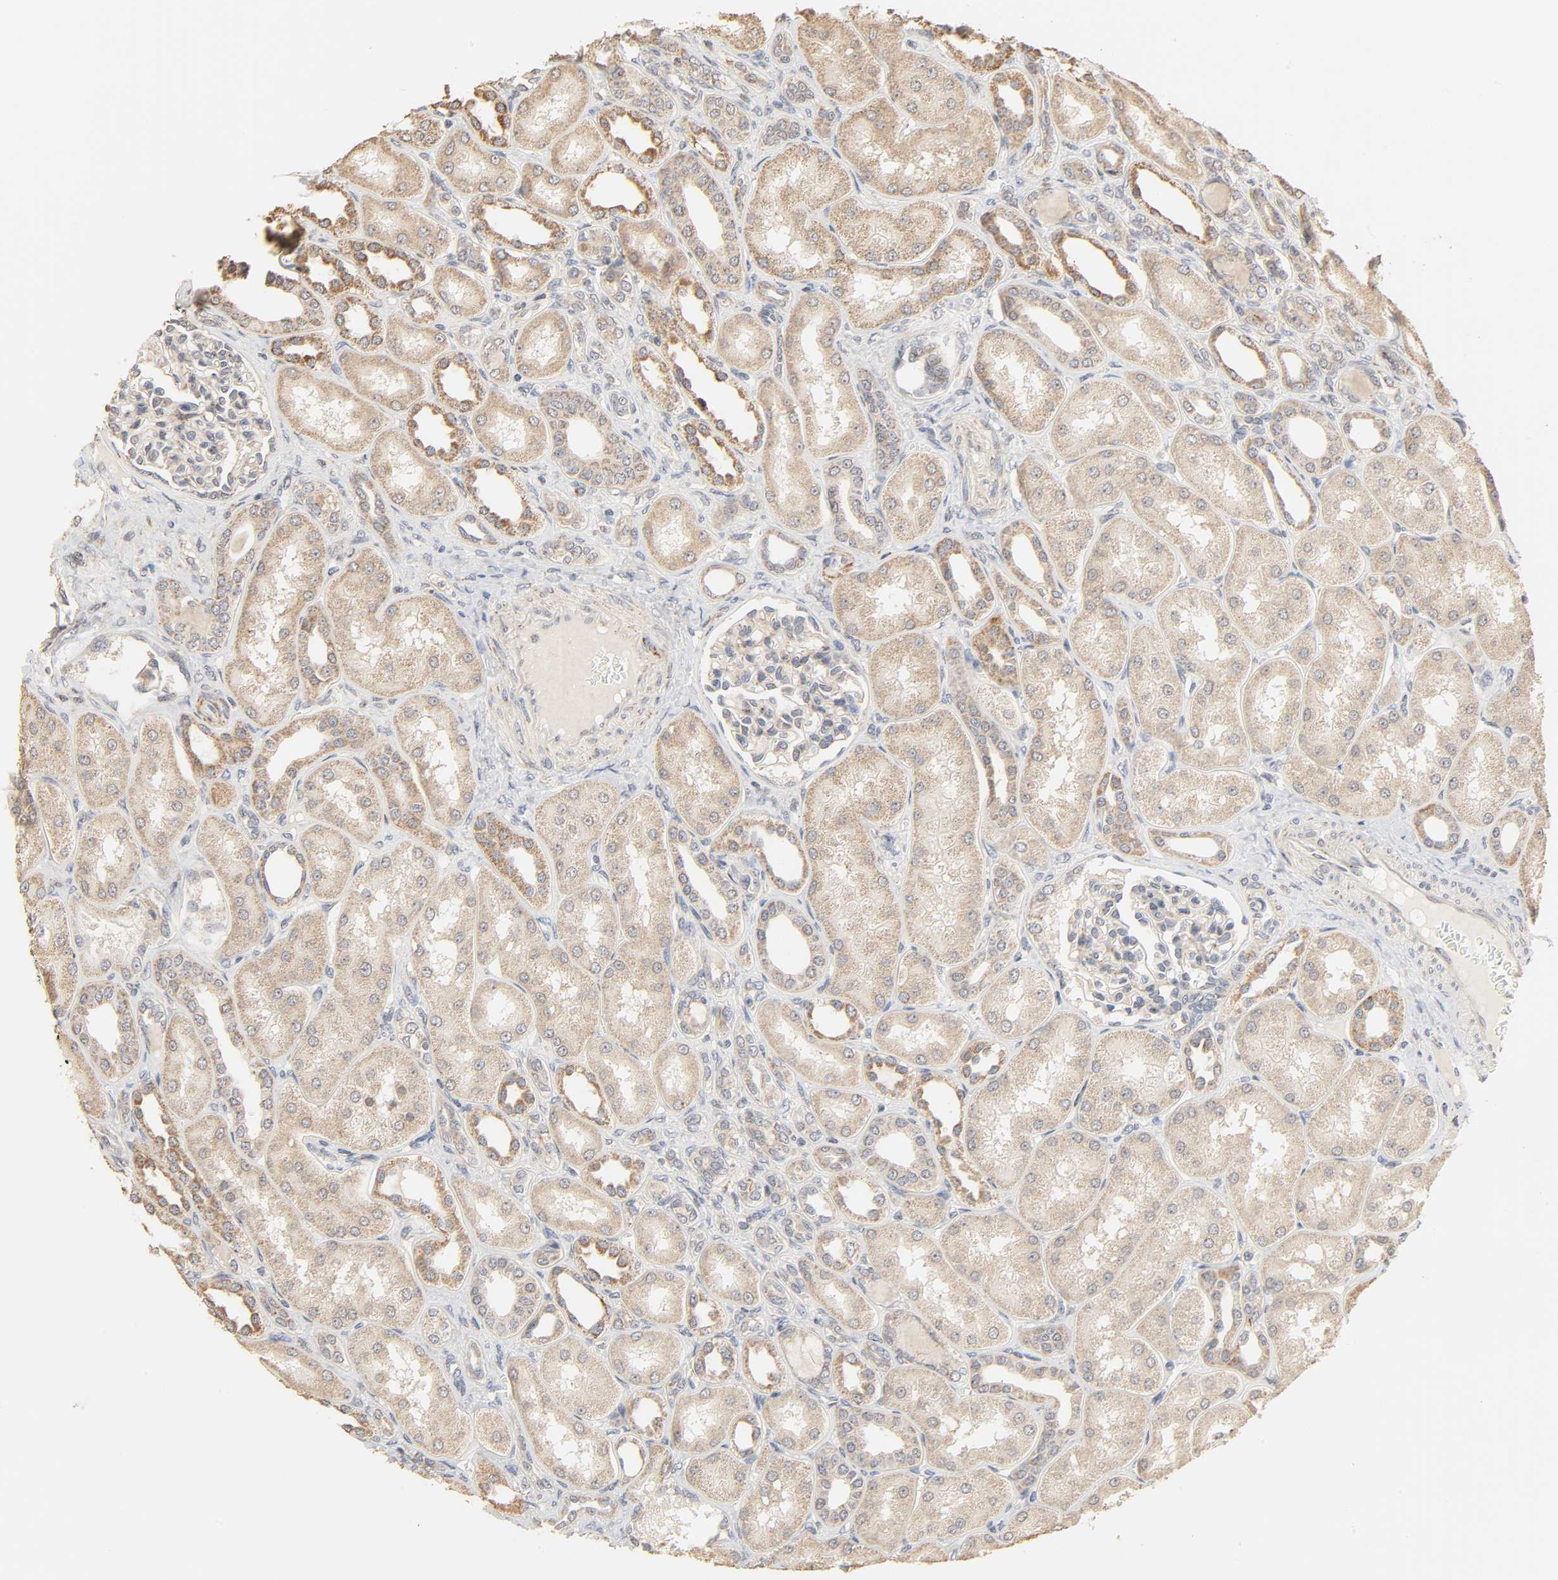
{"staining": {"intensity": "weak", "quantity": "<25%", "location": "cytoplasmic/membranous"}, "tissue": "kidney", "cell_type": "Cells in glomeruli", "image_type": "normal", "snomed": [{"axis": "morphology", "description": "Normal tissue, NOS"}, {"axis": "topography", "description": "Kidney"}], "caption": "Kidney was stained to show a protein in brown. There is no significant positivity in cells in glomeruli. (IHC, brightfield microscopy, high magnification).", "gene": "CLEC4E", "patient": {"sex": "male", "age": 7}}